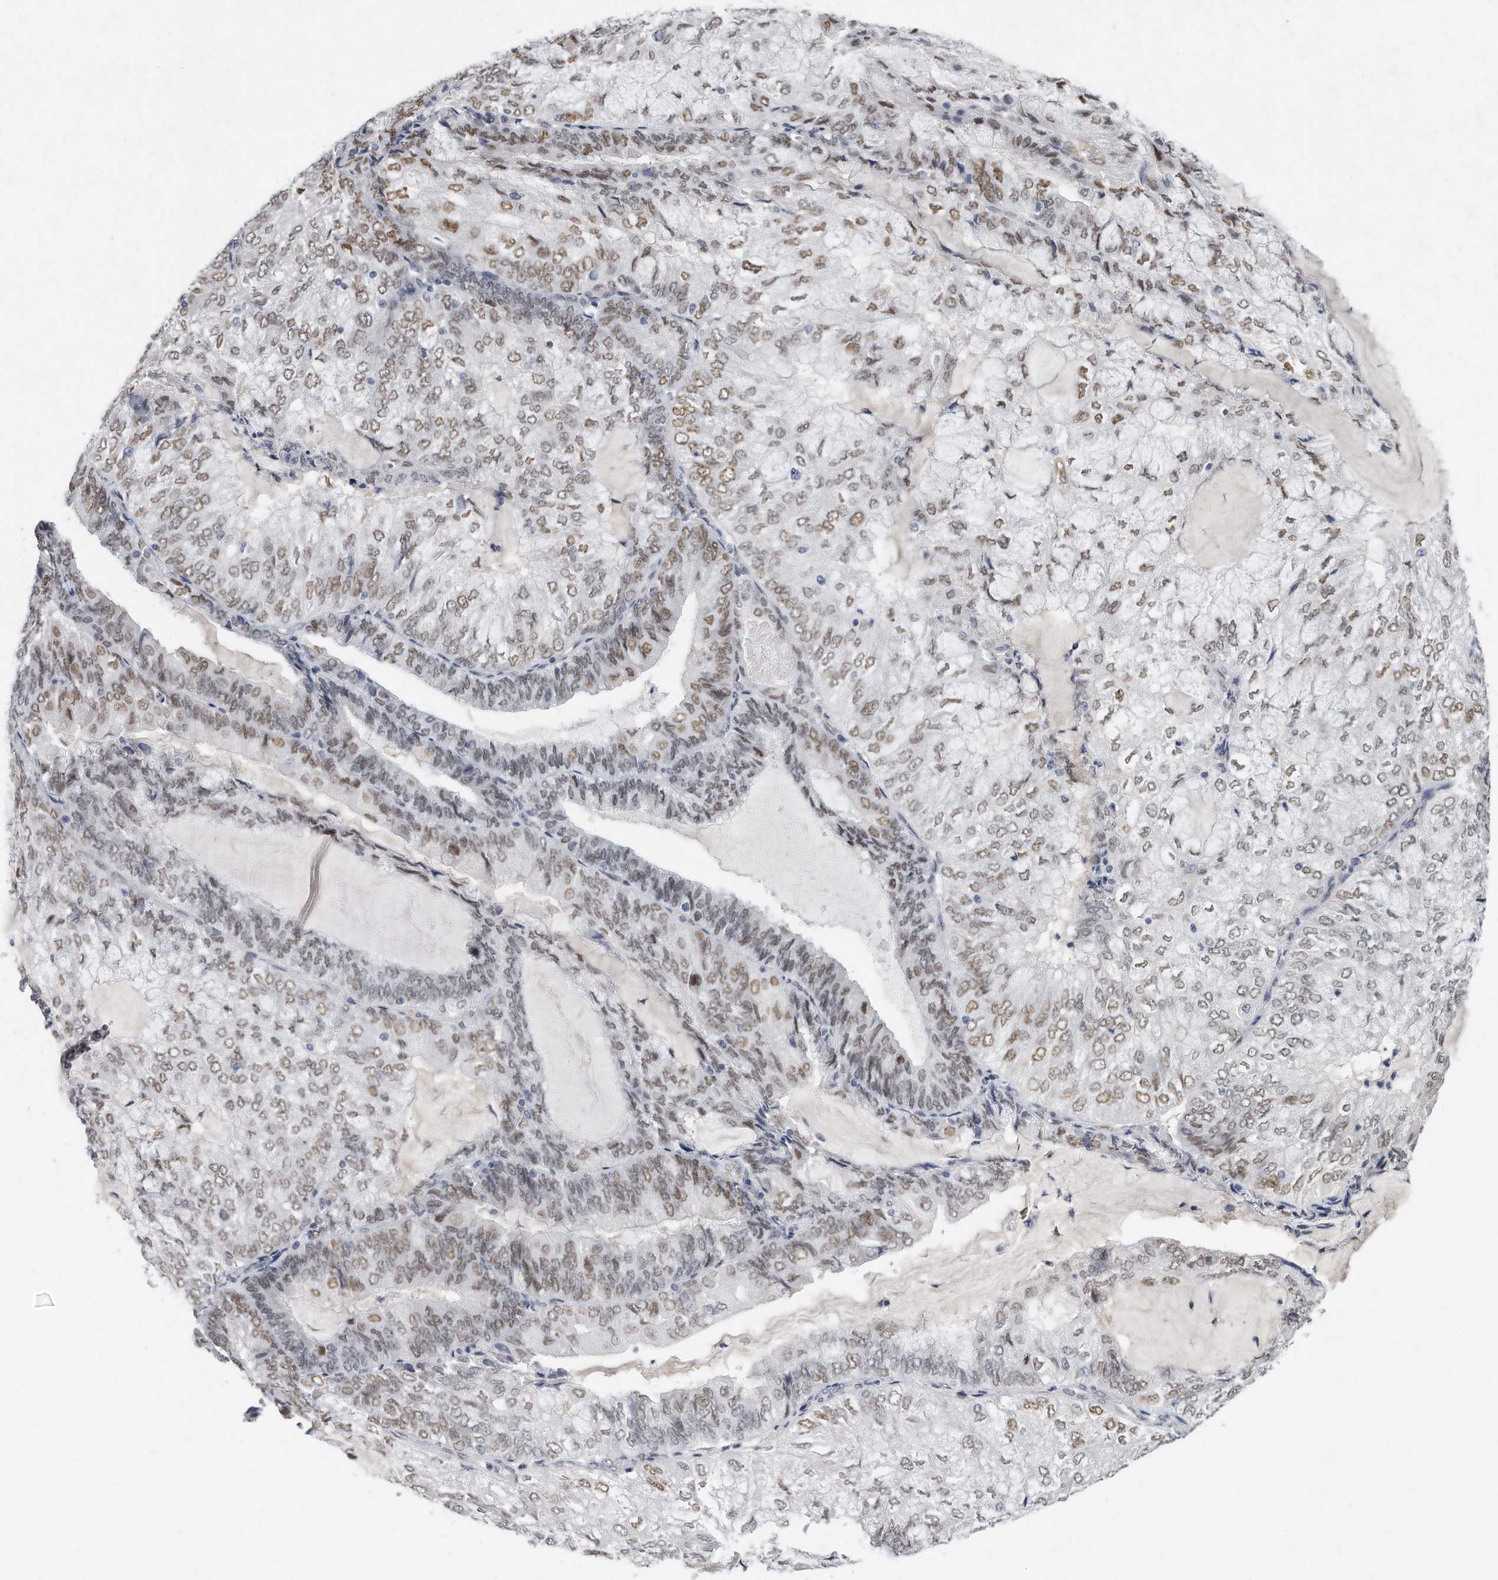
{"staining": {"intensity": "moderate", "quantity": "25%-75%", "location": "nuclear"}, "tissue": "endometrial cancer", "cell_type": "Tumor cells", "image_type": "cancer", "snomed": [{"axis": "morphology", "description": "Adenocarcinoma, NOS"}, {"axis": "topography", "description": "Endometrium"}], "caption": "DAB immunohistochemical staining of endometrial cancer shows moderate nuclear protein positivity in approximately 25%-75% of tumor cells.", "gene": "CTBP2", "patient": {"sex": "female", "age": 81}}